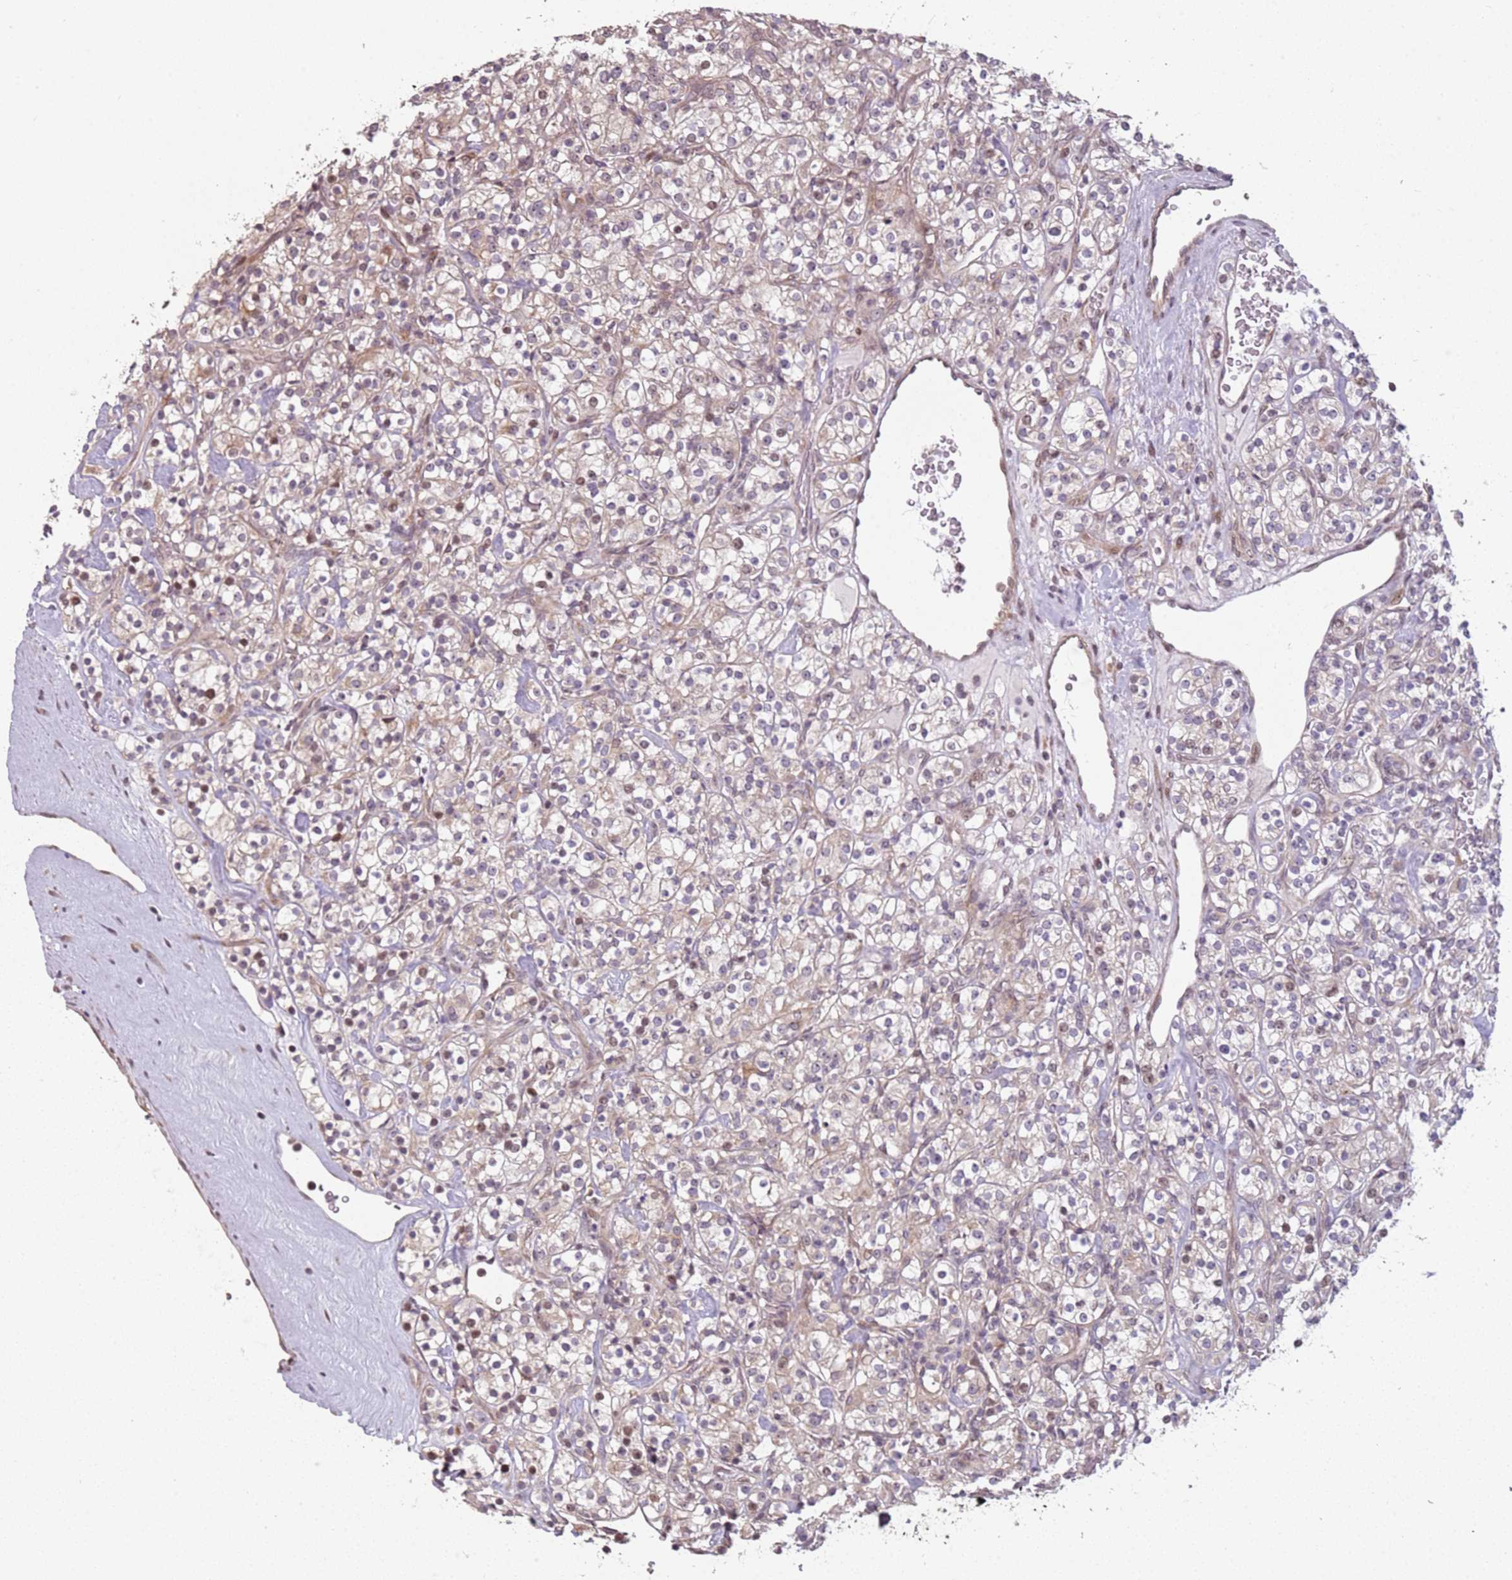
{"staining": {"intensity": "weak", "quantity": "25%-75%", "location": "cytoplasmic/membranous,nuclear"}, "tissue": "renal cancer", "cell_type": "Tumor cells", "image_type": "cancer", "snomed": [{"axis": "morphology", "description": "Adenocarcinoma, NOS"}, {"axis": "topography", "description": "Kidney"}], "caption": "About 25%-75% of tumor cells in renal cancer (adenocarcinoma) demonstrate weak cytoplasmic/membranous and nuclear protein expression as visualized by brown immunohistochemical staining.", "gene": "CHURC1", "patient": {"sex": "male", "age": 77}}